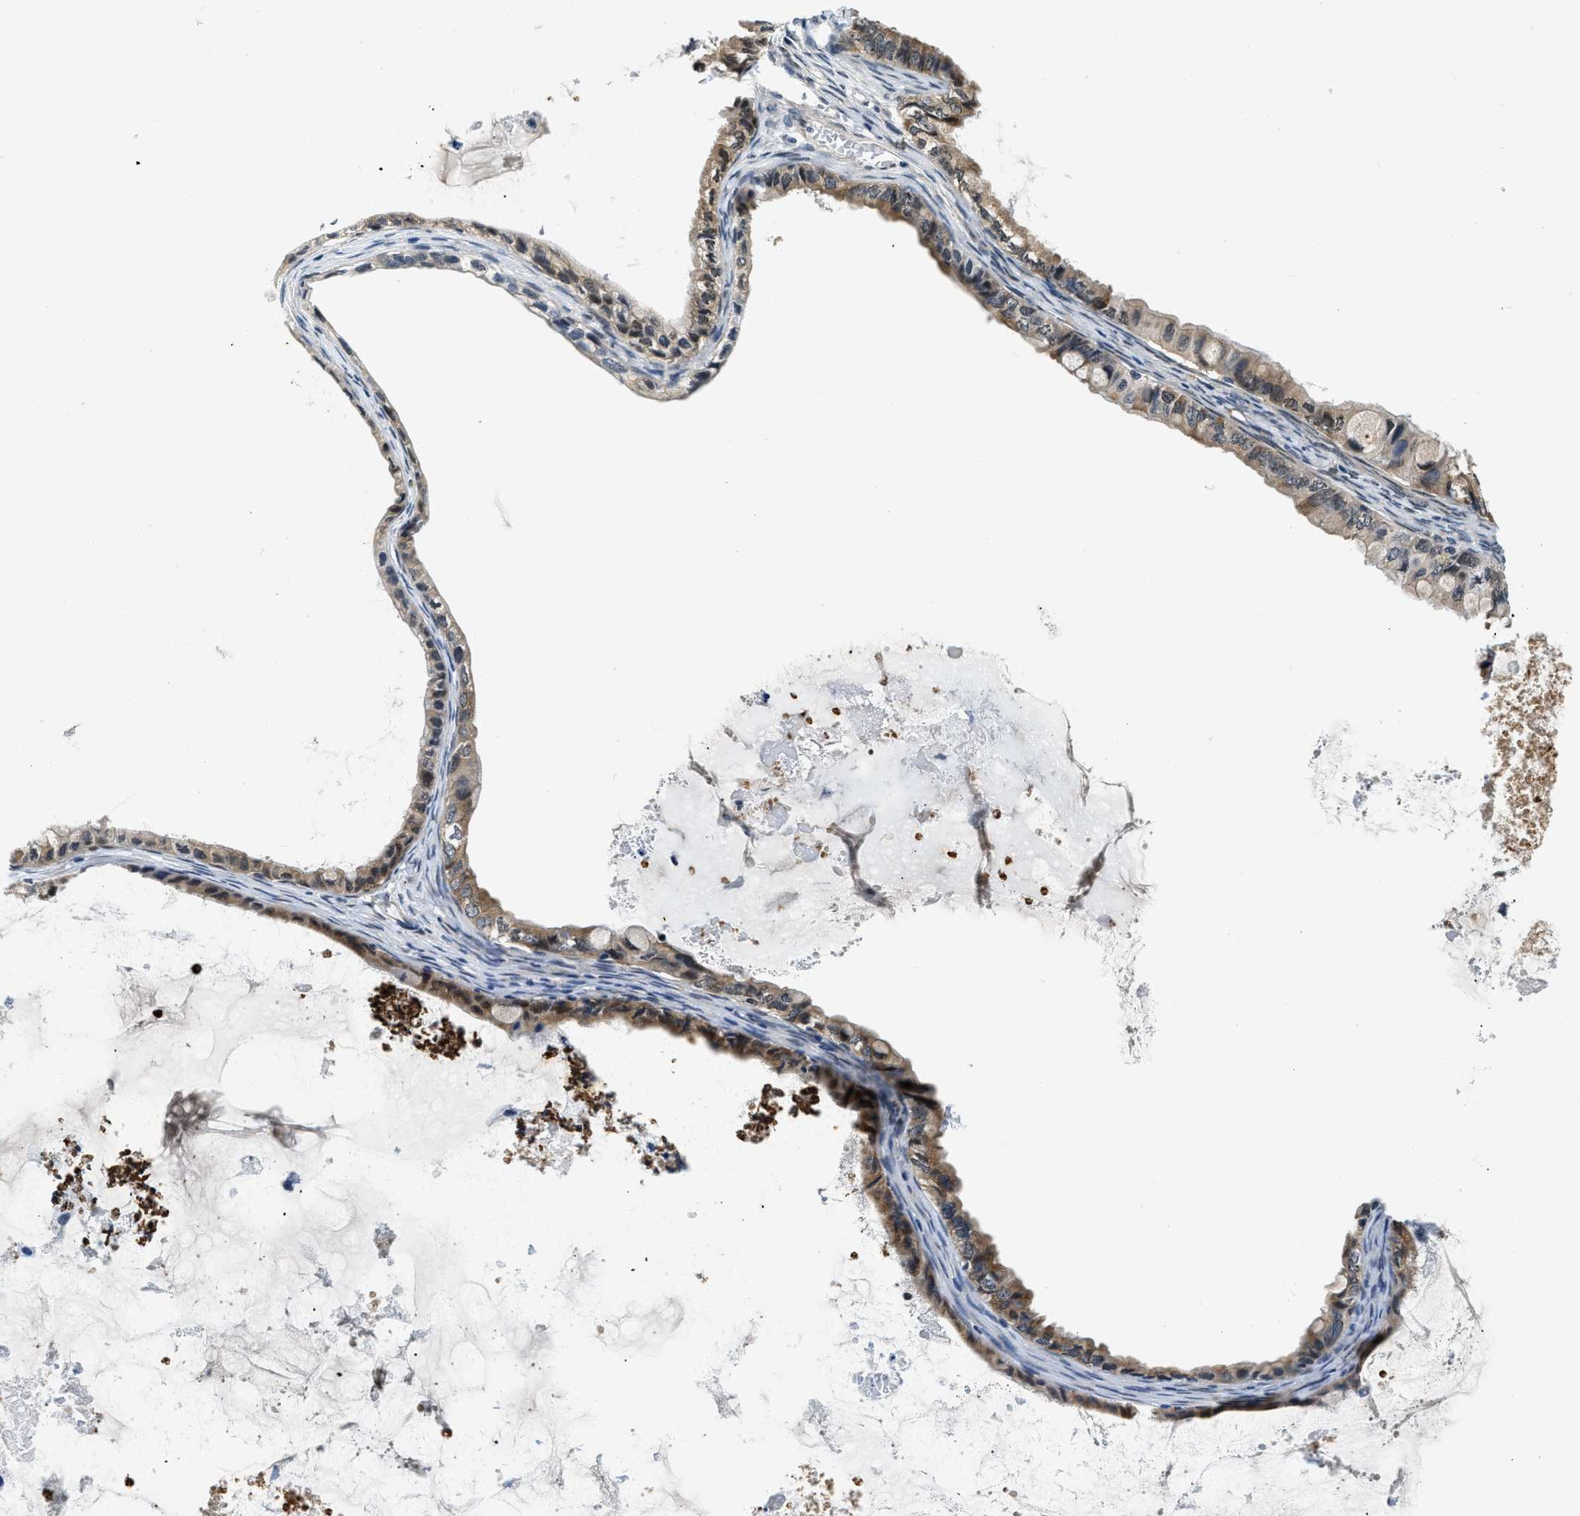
{"staining": {"intensity": "moderate", "quantity": ">75%", "location": "cytoplasmic/membranous,nuclear"}, "tissue": "ovarian cancer", "cell_type": "Tumor cells", "image_type": "cancer", "snomed": [{"axis": "morphology", "description": "Cystadenocarcinoma, mucinous, NOS"}, {"axis": "topography", "description": "Ovary"}], "caption": "Immunohistochemical staining of human ovarian cancer reveals medium levels of moderate cytoplasmic/membranous and nuclear protein staining in approximately >75% of tumor cells.", "gene": "SMAD4", "patient": {"sex": "female", "age": 80}}